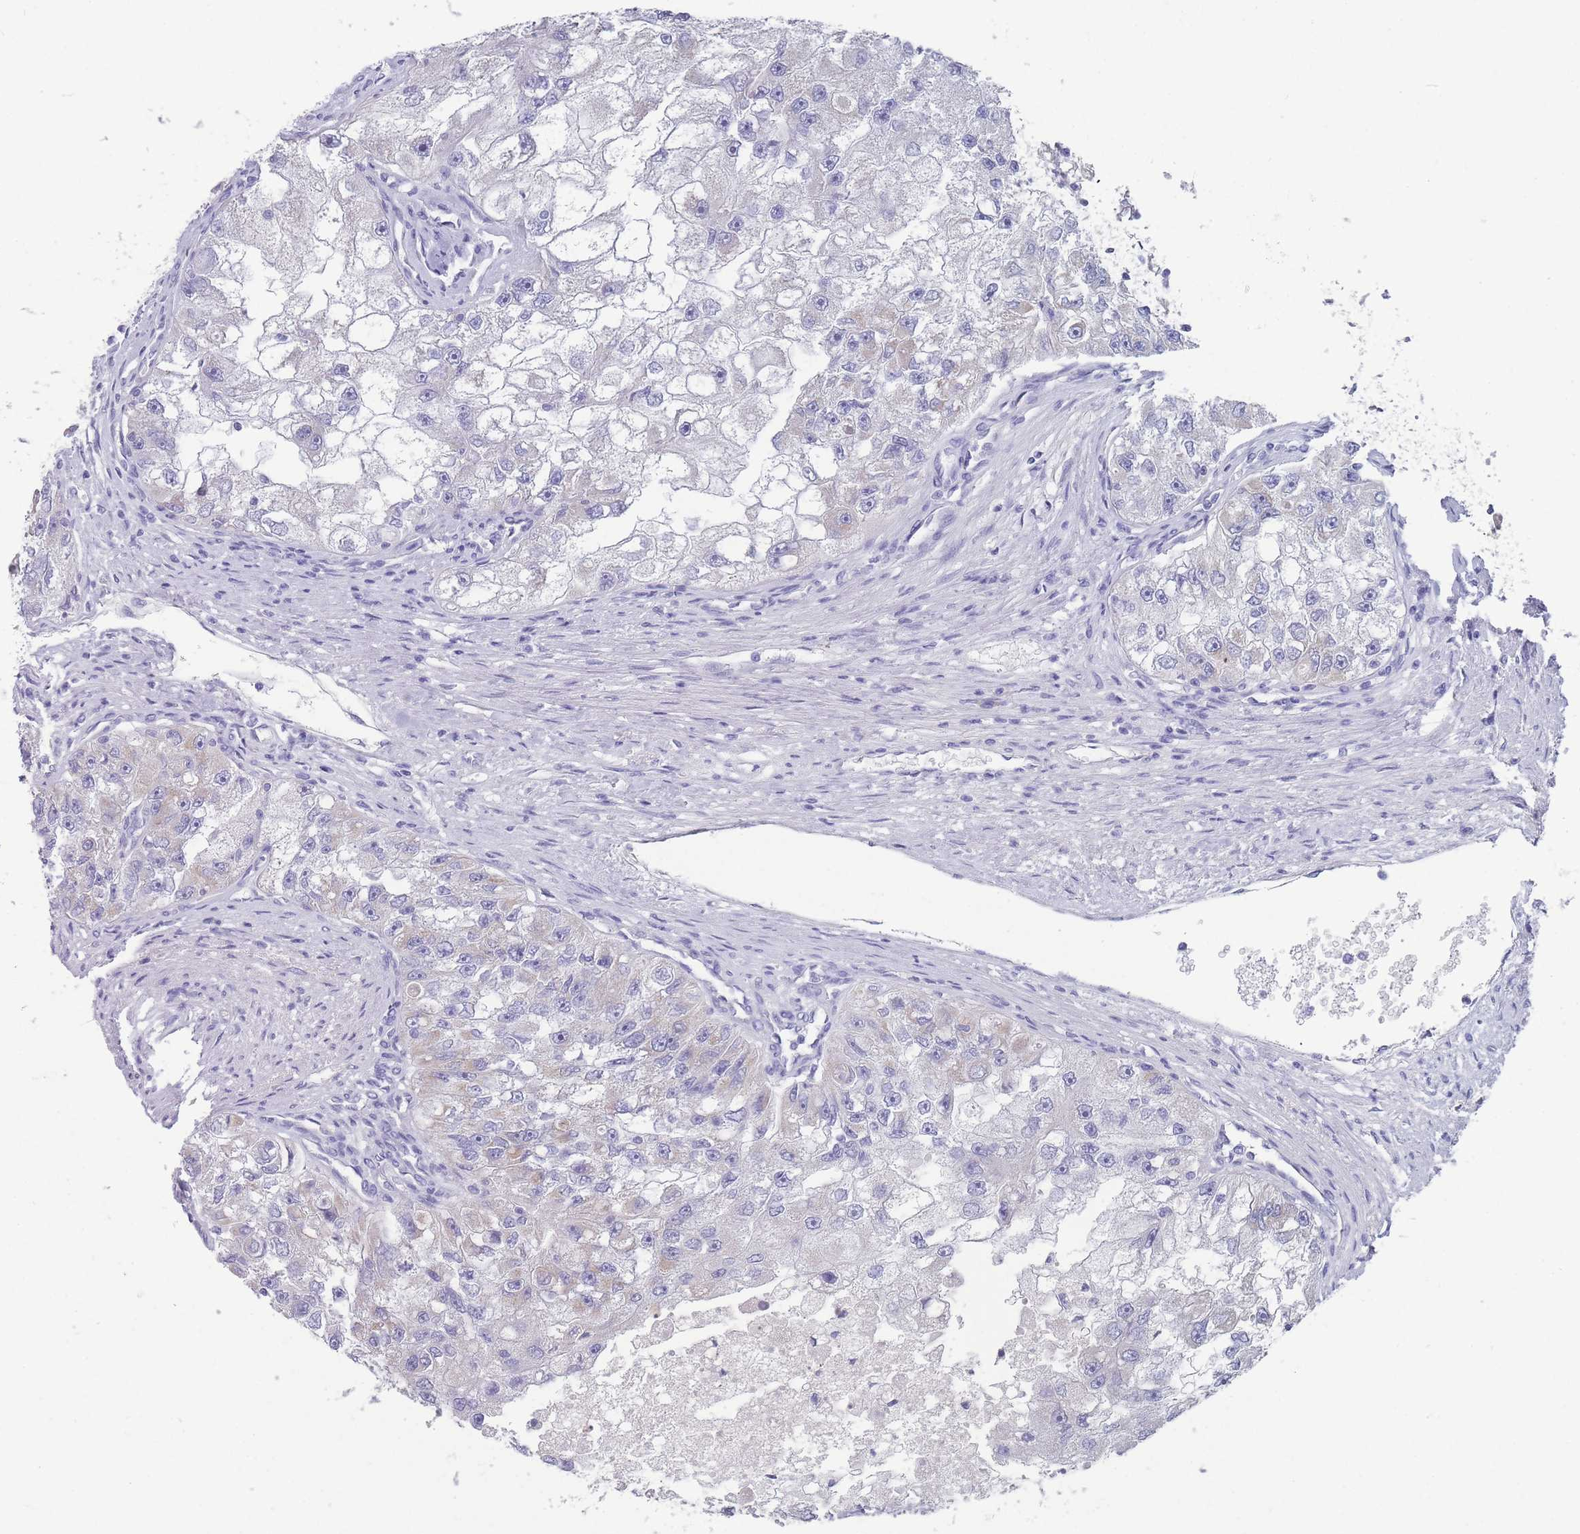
{"staining": {"intensity": "negative", "quantity": "none", "location": "none"}, "tissue": "renal cancer", "cell_type": "Tumor cells", "image_type": "cancer", "snomed": [{"axis": "morphology", "description": "Adenocarcinoma, NOS"}, {"axis": "topography", "description": "Kidney"}], "caption": "IHC image of renal adenocarcinoma stained for a protein (brown), which displays no positivity in tumor cells. The staining was performed using DAB (3,3'-diaminobenzidine) to visualize the protein expression in brown, while the nuclei were stained in blue with hematoxylin (Magnification: 20x).", "gene": "MRPS14", "patient": {"sex": "male", "age": 63}}